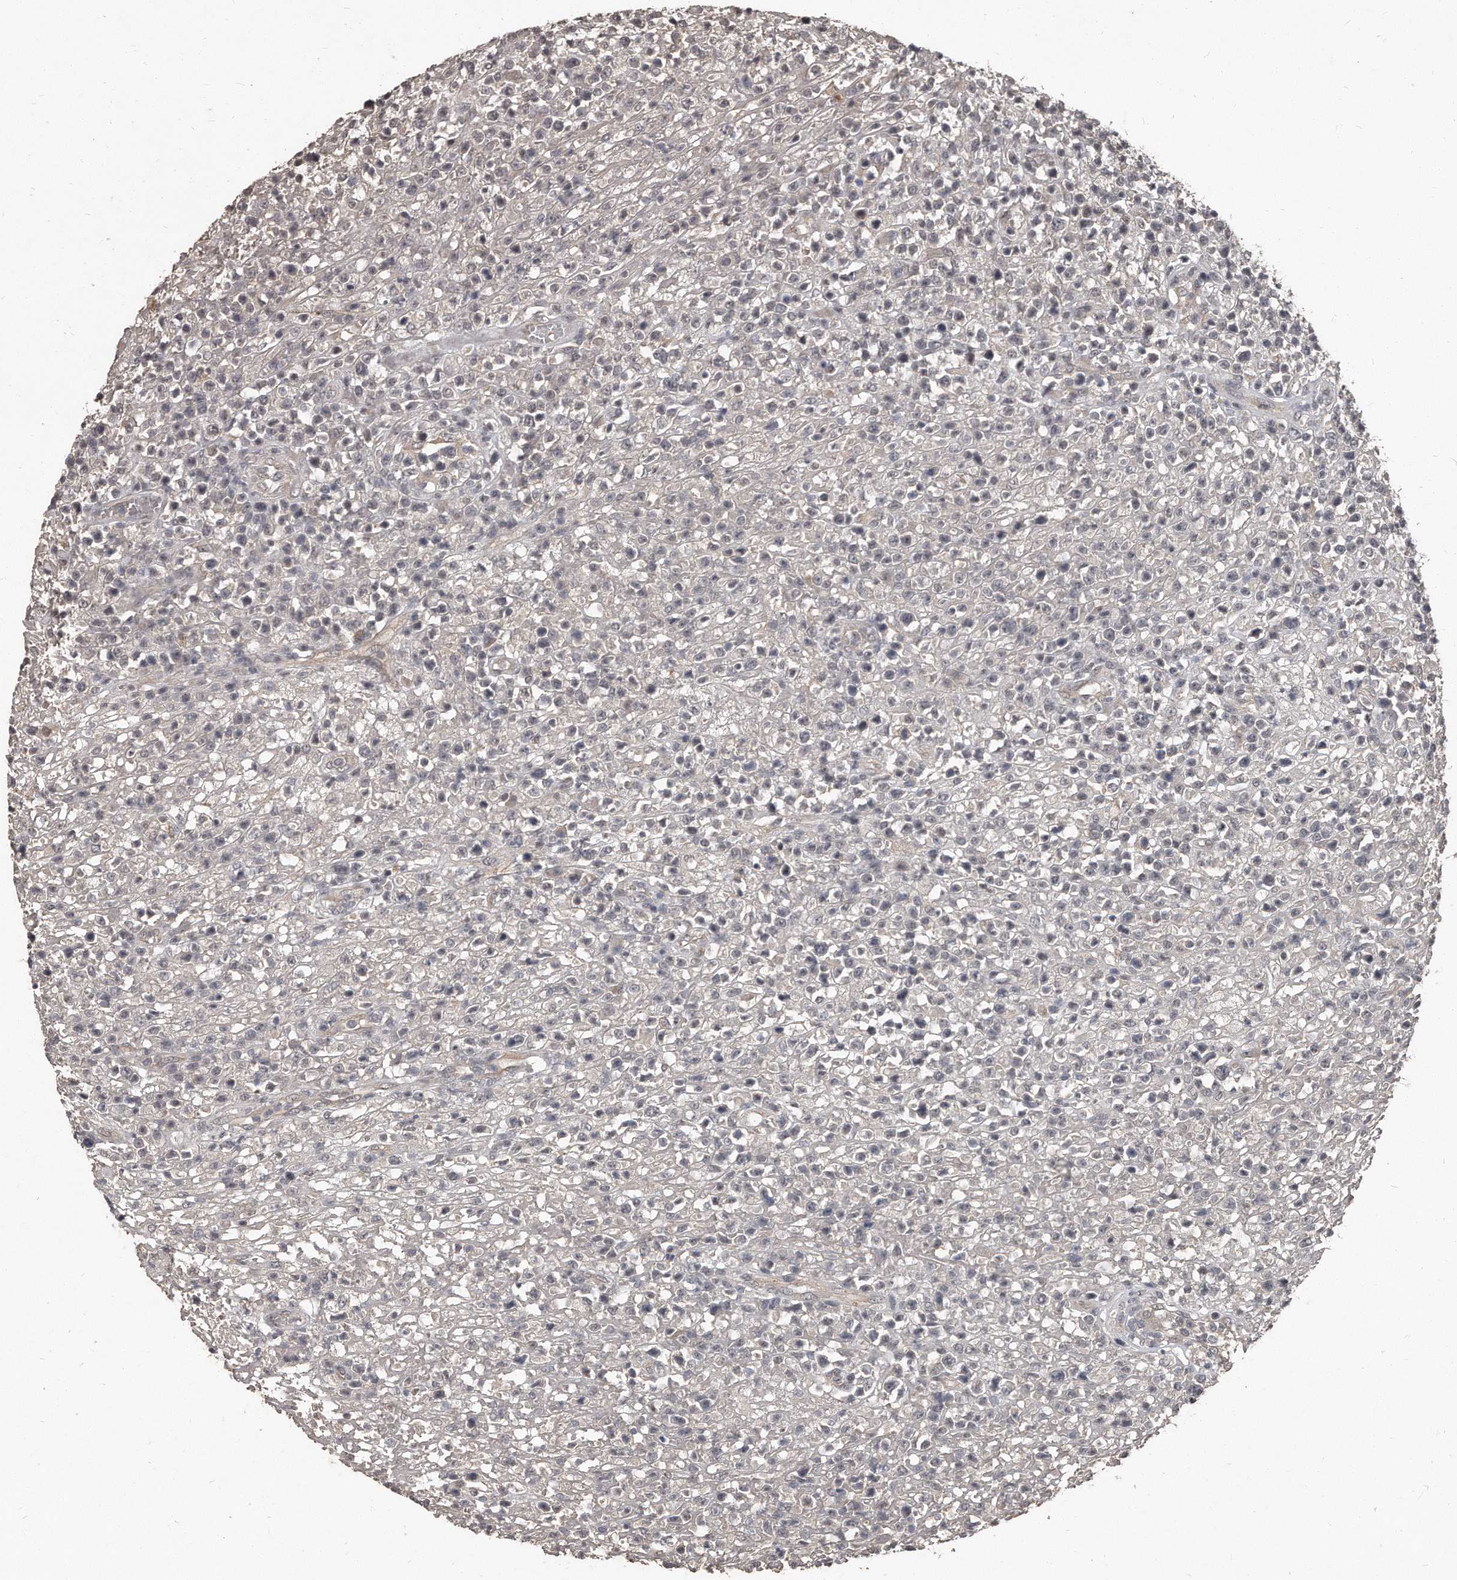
{"staining": {"intensity": "negative", "quantity": "none", "location": "none"}, "tissue": "lymphoma", "cell_type": "Tumor cells", "image_type": "cancer", "snomed": [{"axis": "morphology", "description": "Malignant lymphoma, non-Hodgkin's type, High grade"}, {"axis": "topography", "description": "Colon"}], "caption": "Tumor cells show no significant expression in lymphoma.", "gene": "GRB10", "patient": {"sex": "female", "age": 53}}